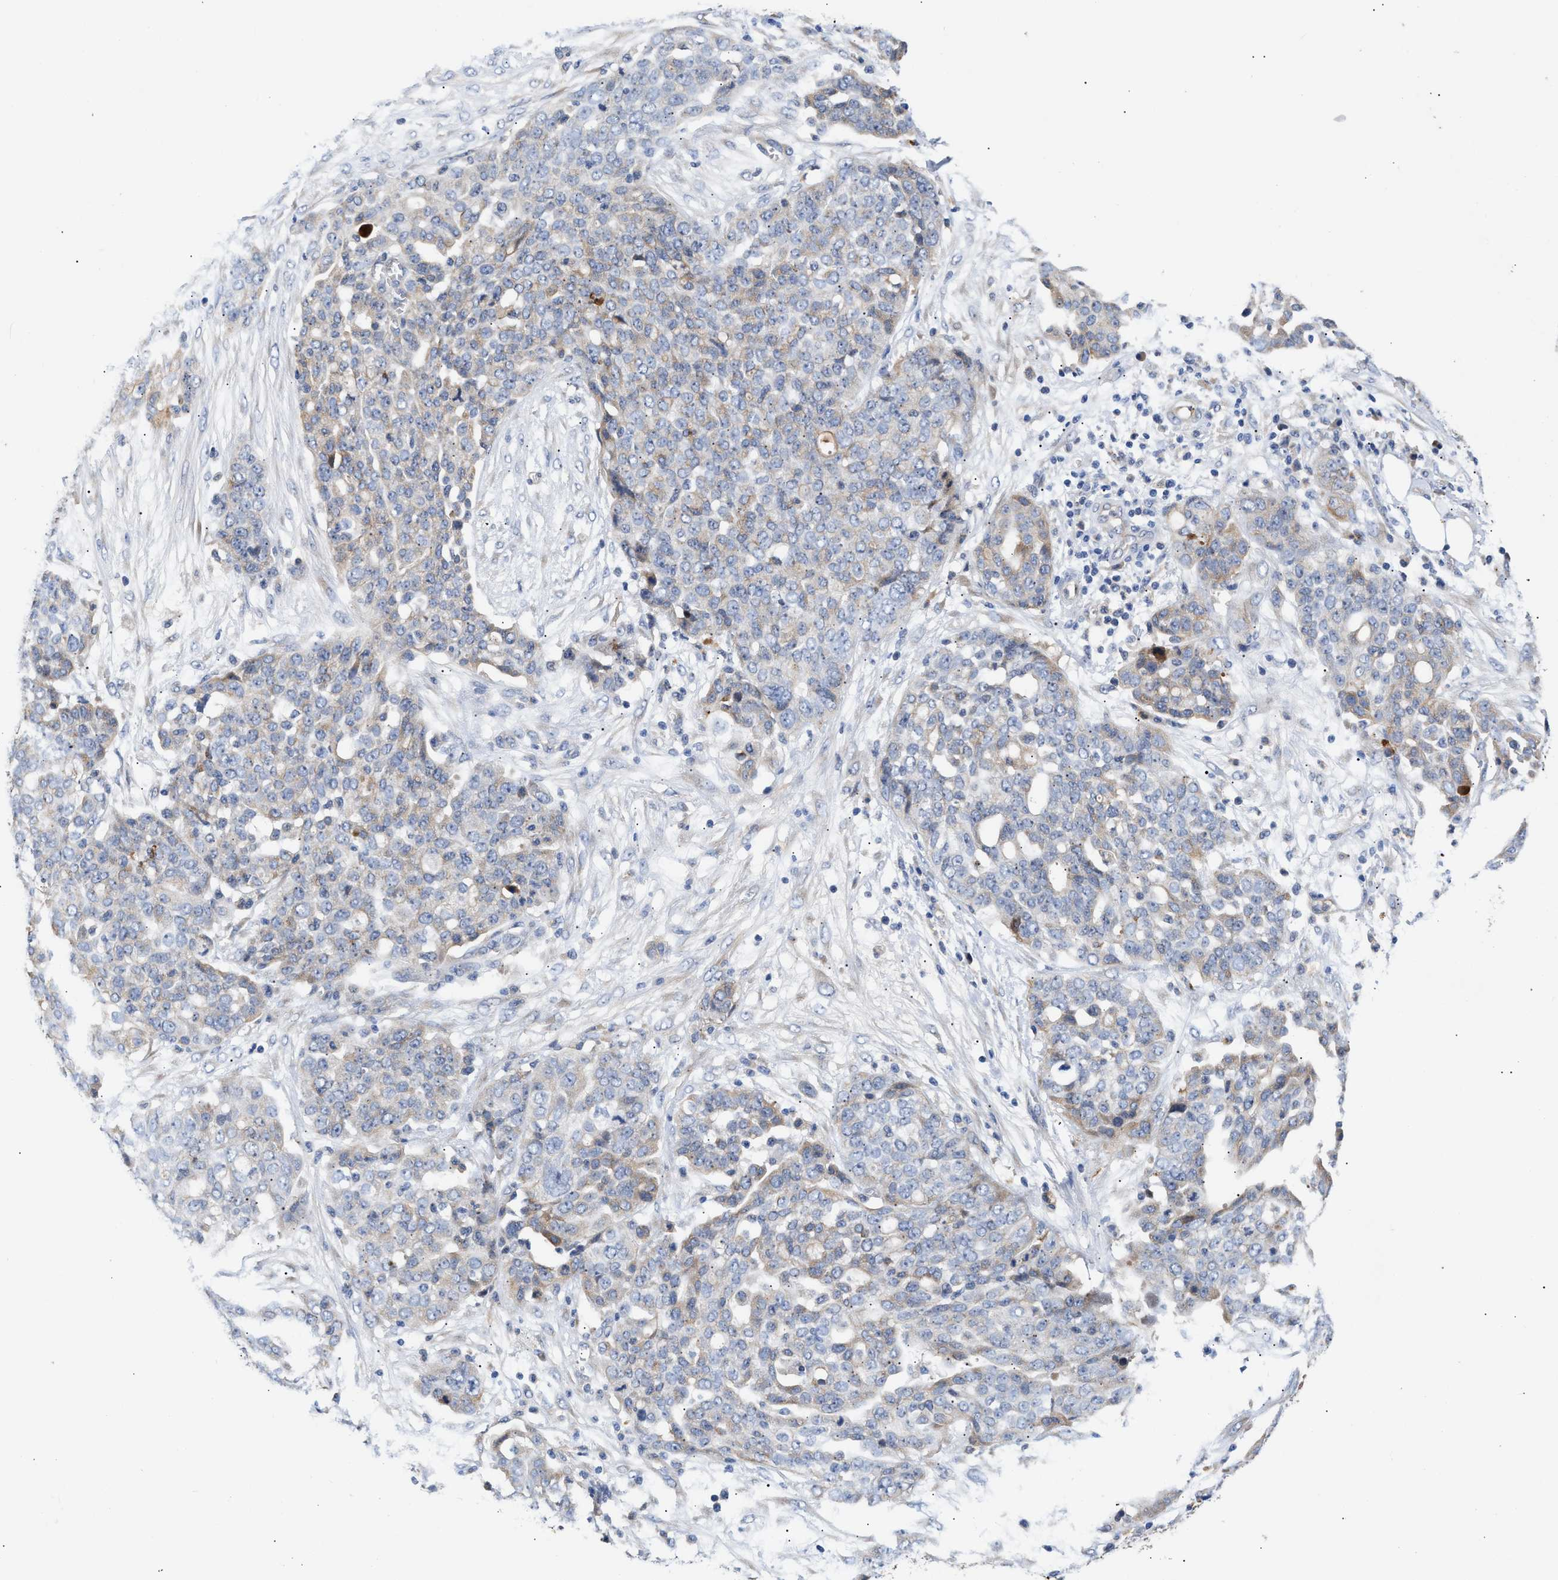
{"staining": {"intensity": "weak", "quantity": "25%-75%", "location": "cytoplasmic/membranous"}, "tissue": "ovarian cancer", "cell_type": "Tumor cells", "image_type": "cancer", "snomed": [{"axis": "morphology", "description": "Cystadenocarcinoma, serous, NOS"}, {"axis": "topography", "description": "Soft tissue"}, {"axis": "topography", "description": "Ovary"}], "caption": "A histopathology image of human ovarian cancer (serous cystadenocarcinoma) stained for a protein displays weak cytoplasmic/membranous brown staining in tumor cells.", "gene": "CCDC146", "patient": {"sex": "female", "age": 57}}